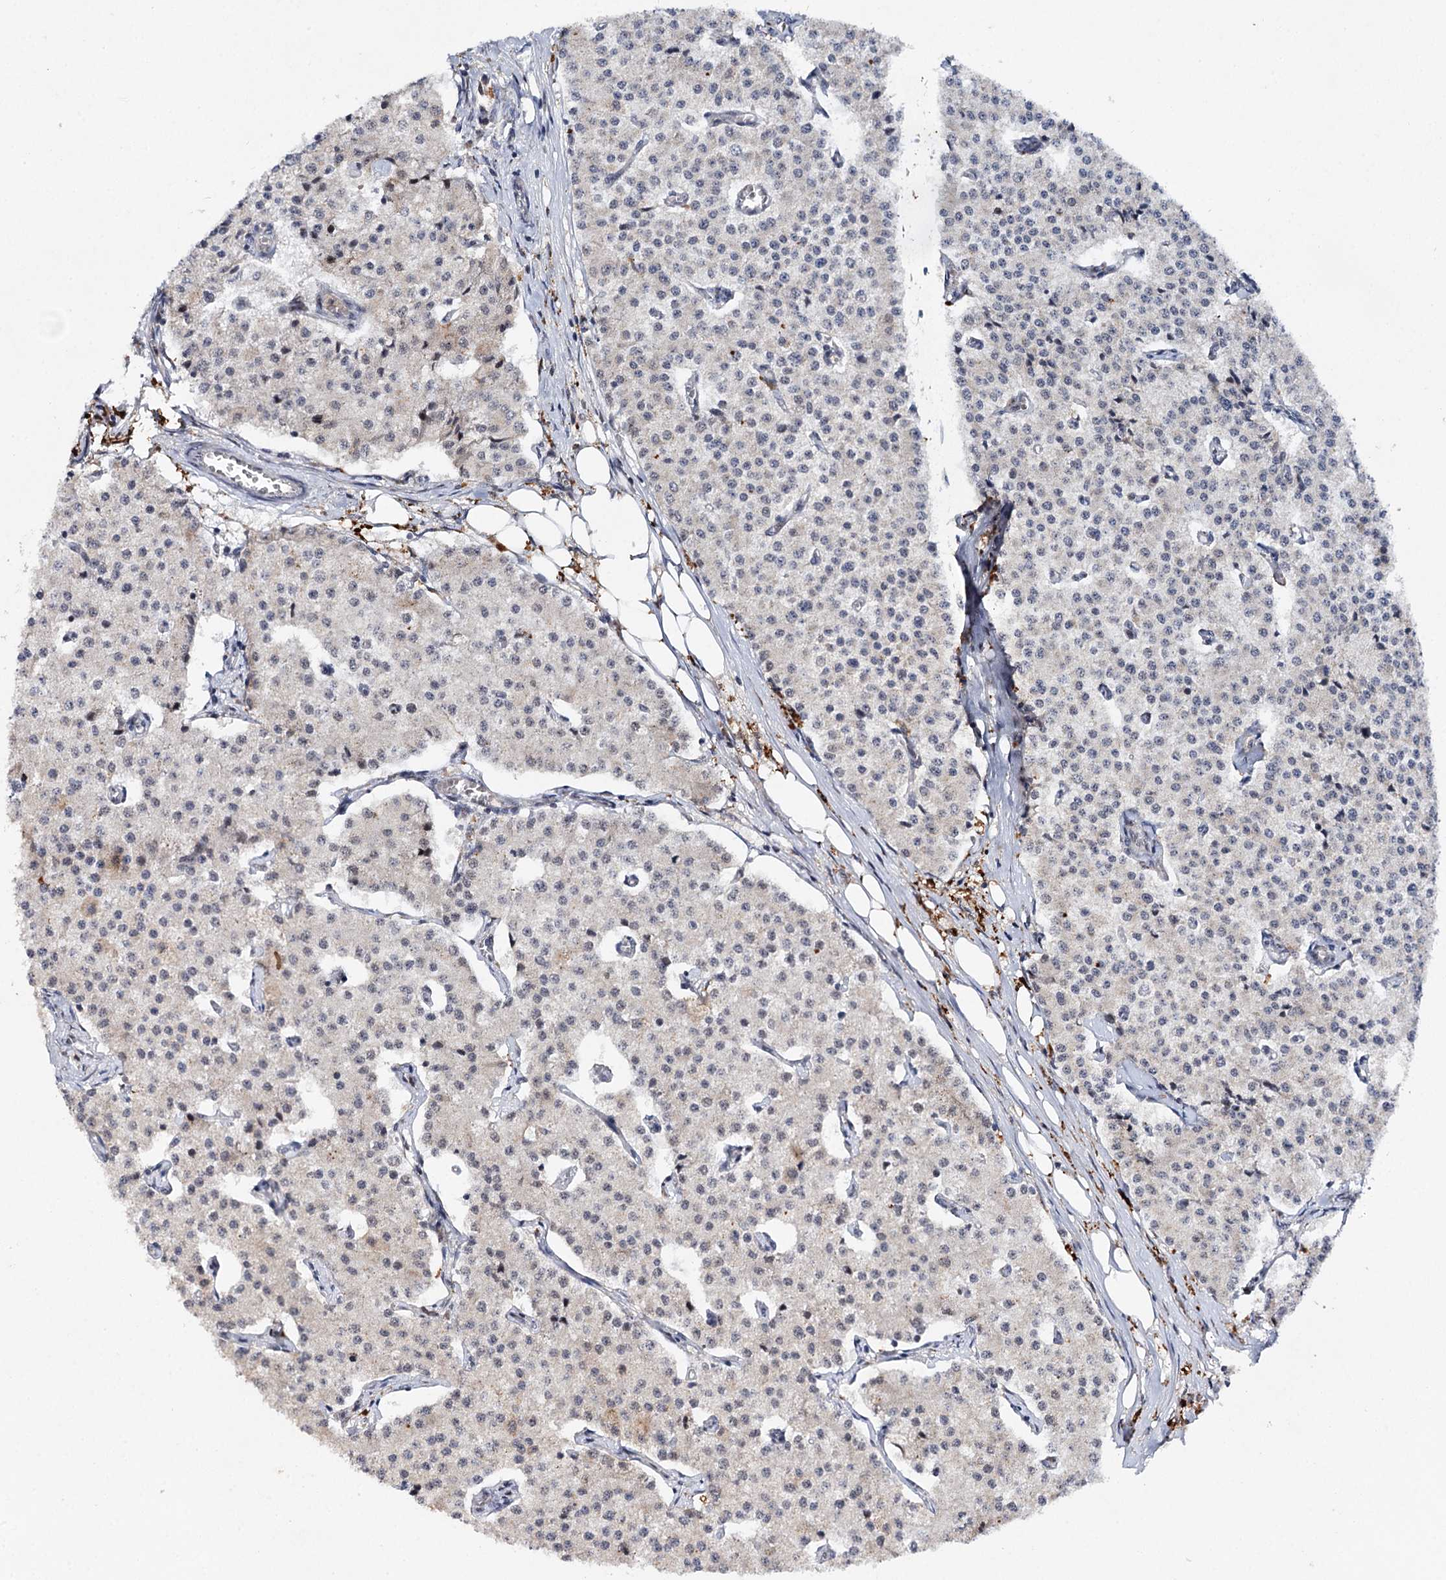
{"staining": {"intensity": "negative", "quantity": "none", "location": "none"}, "tissue": "carcinoid", "cell_type": "Tumor cells", "image_type": "cancer", "snomed": [{"axis": "morphology", "description": "Carcinoid, malignant, NOS"}, {"axis": "topography", "description": "Colon"}], "caption": "This is an immunohistochemistry histopathology image of carcinoid (malignant). There is no staining in tumor cells.", "gene": "BUD13", "patient": {"sex": "female", "age": 52}}